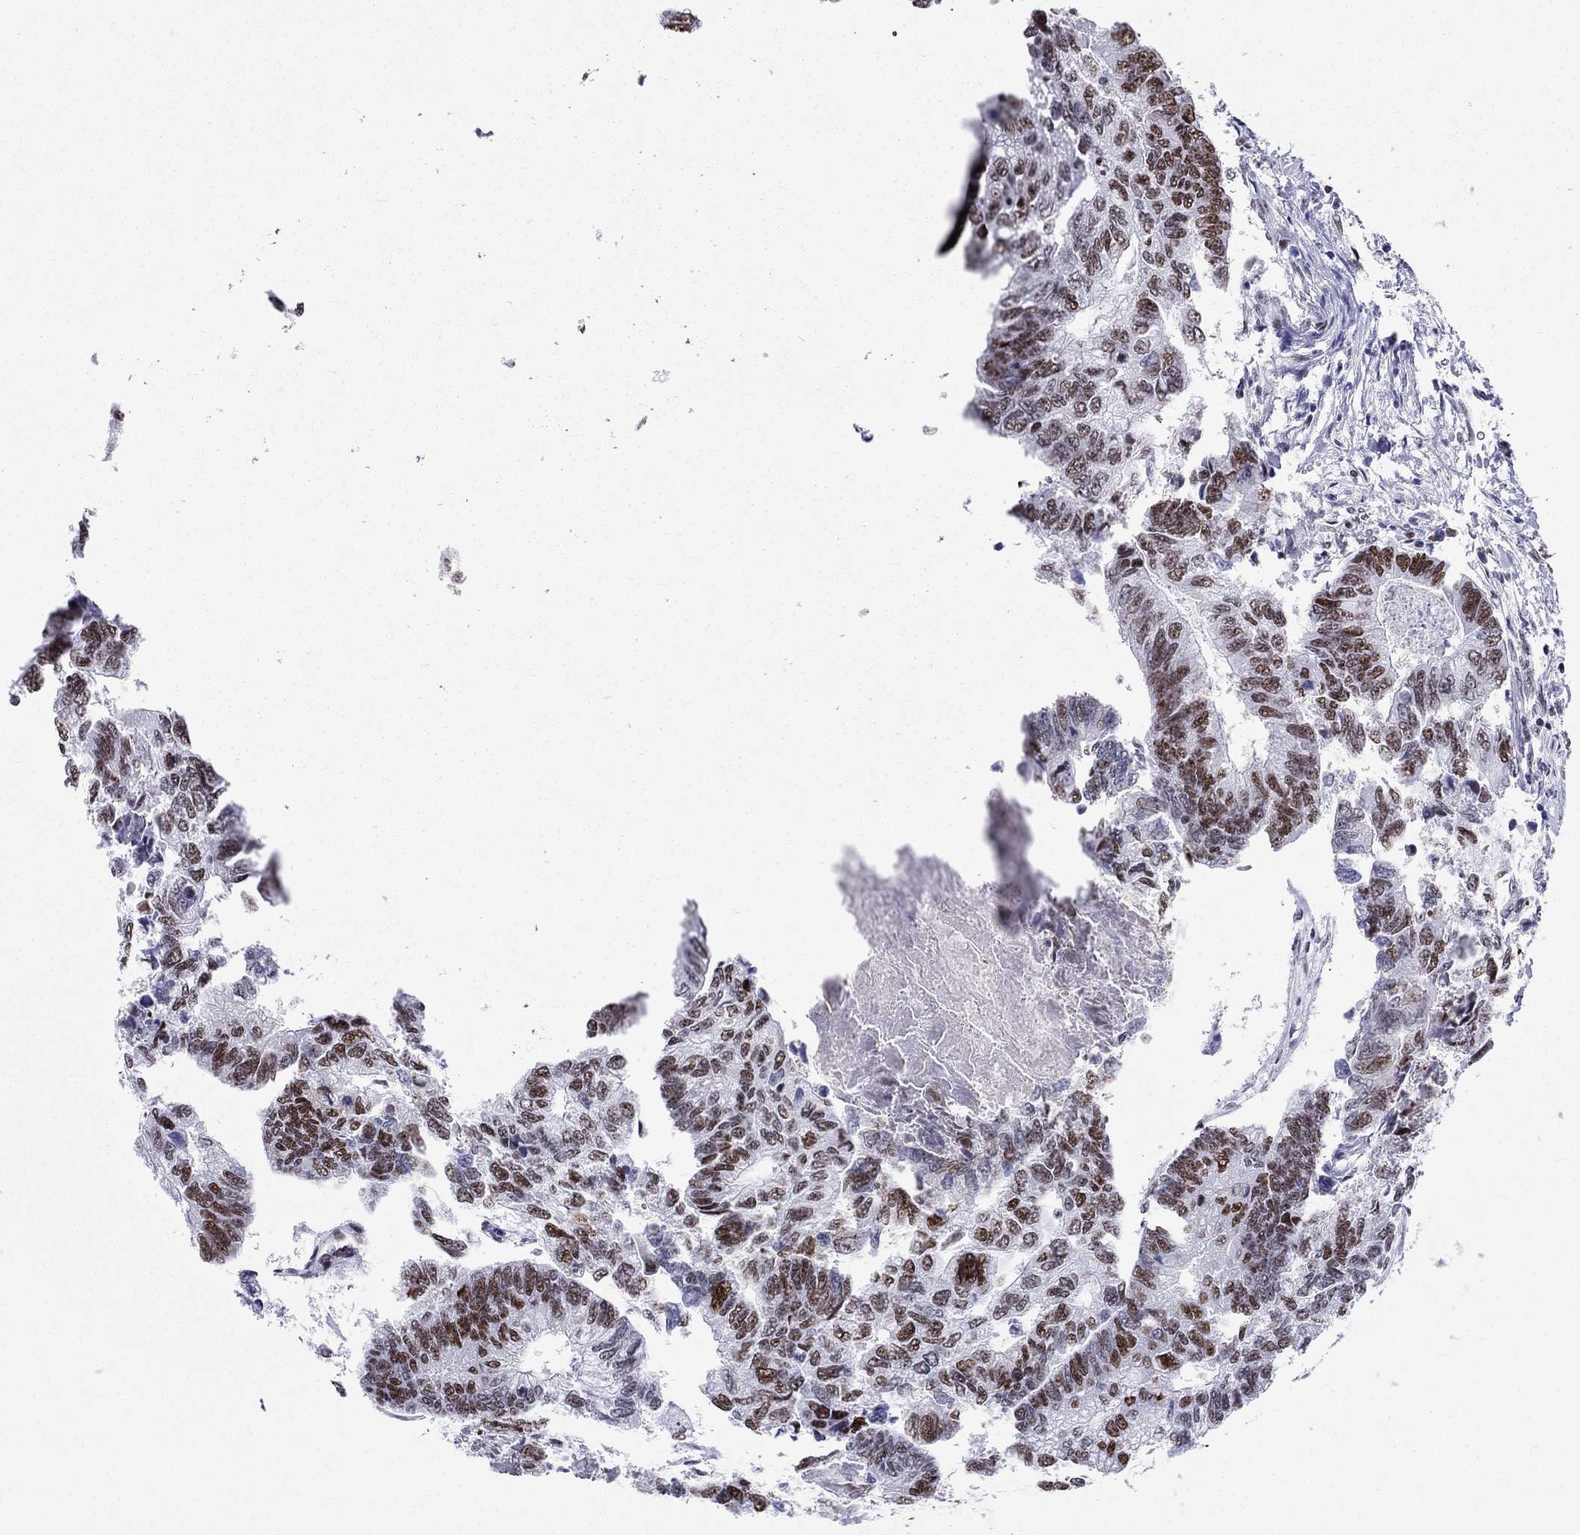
{"staining": {"intensity": "strong", "quantity": ">75%", "location": "nuclear"}, "tissue": "colorectal cancer", "cell_type": "Tumor cells", "image_type": "cancer", "snomed": [{"axis": "morphology", "description": "Adenocarcinoma, NOS"}, {"axis": "topography", "description": "Colon"}], "caption": "A brown stain shows strong nuclear expression of a protein in colorectal cancer (adenocarcinoma) tumor cells. Using DAB (3,3'-diaminobenzidine) (brown) and hematoxylin (blue) stains, captured at high magnification using brightfield microscopy.", "gene": "PPM1G", "patient": {"sex": "female", "age": 65}}